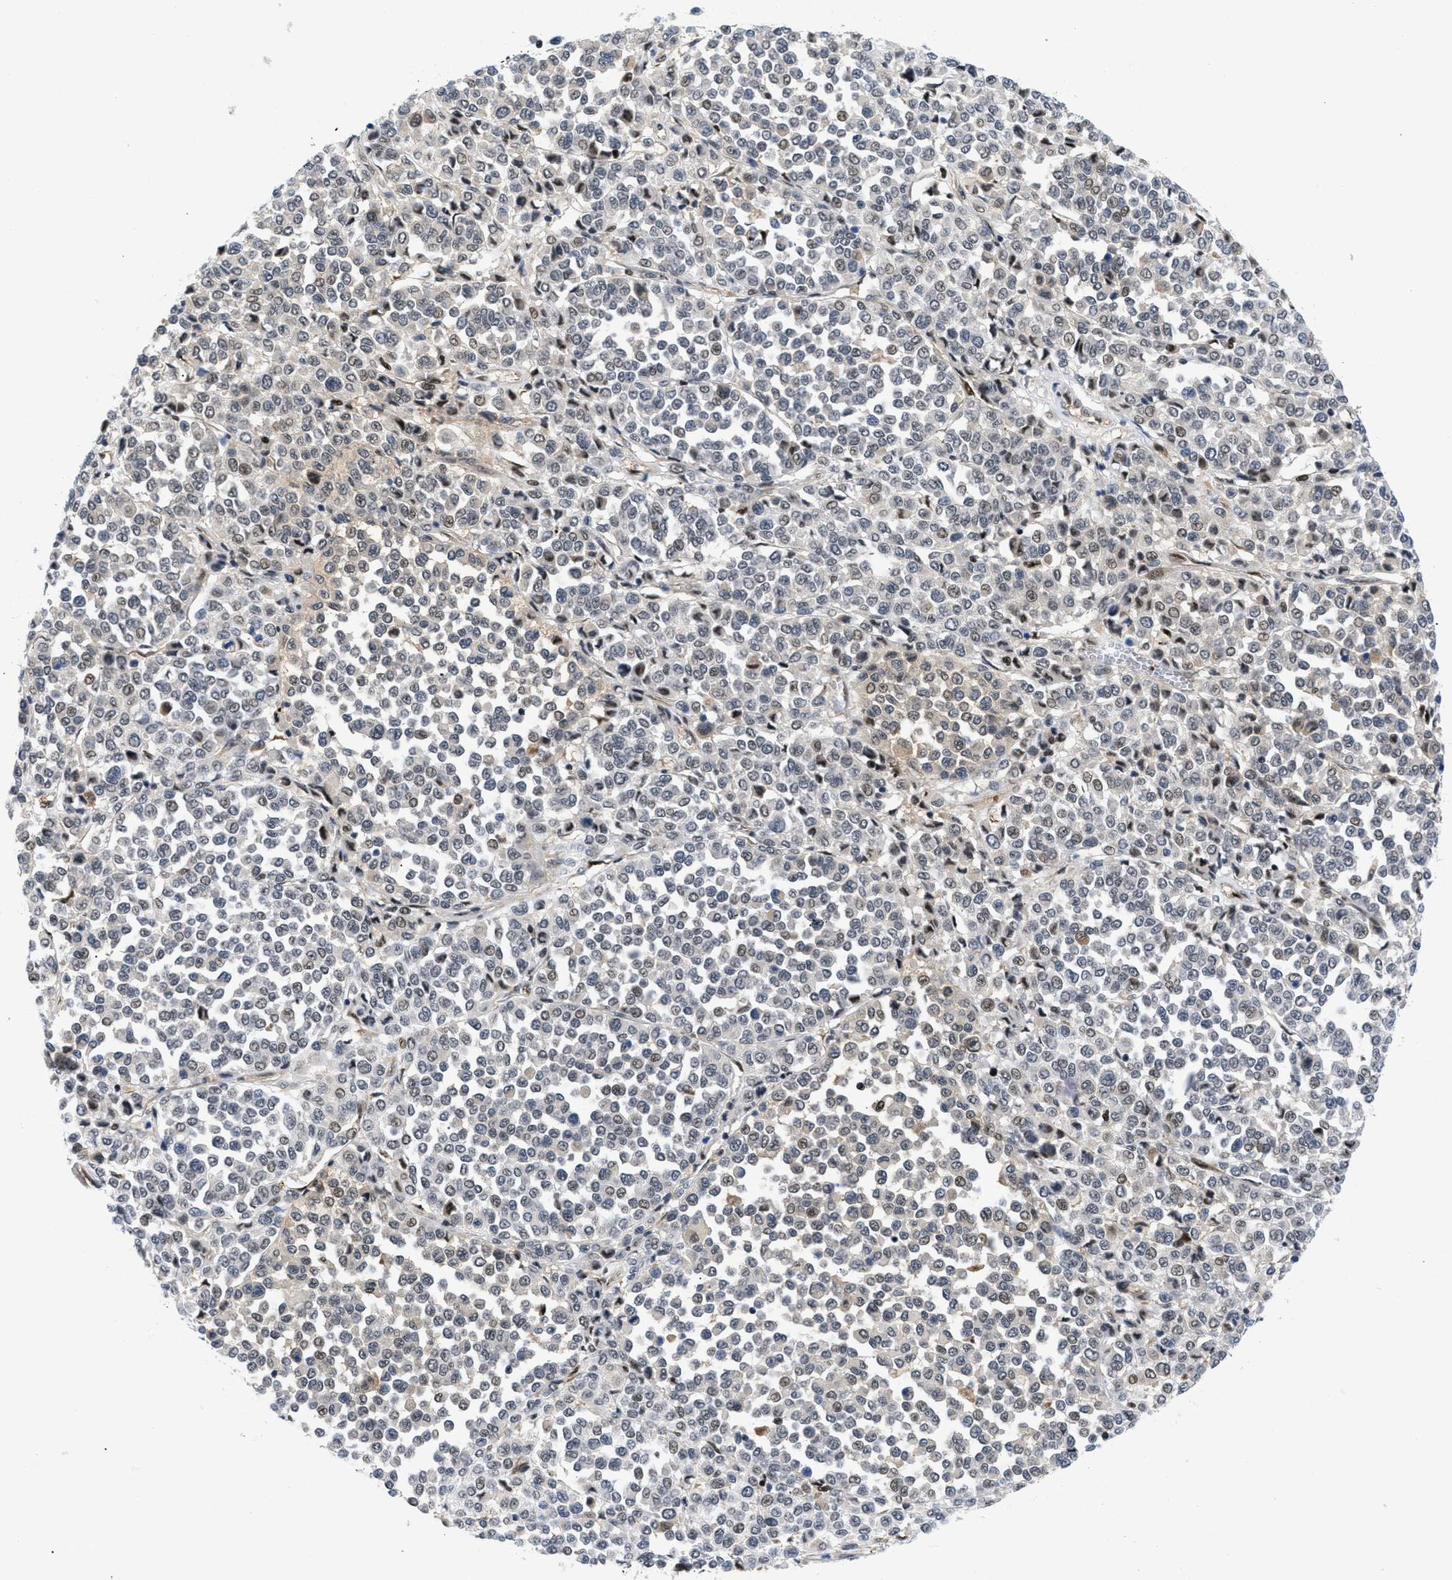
{"staining": {"intensity": "weak", "quantity": "<25%", "location": "nuclear"}, "tissue": "melanoma", "cell_type": "Tumor cells", "image_type": "cancer", "snomed": [{"axis": "morphology", "description": "Malignant melanoma, Metastatic site"}, {"axis": "topography", "description": "Pancreas"}], "caption": "A histopathology image of melanoma stained for a protein exhibits no brown staining in tumor cells.", "gene": "SLC29A2", "patient": {"sex": "female", "age": 30}}